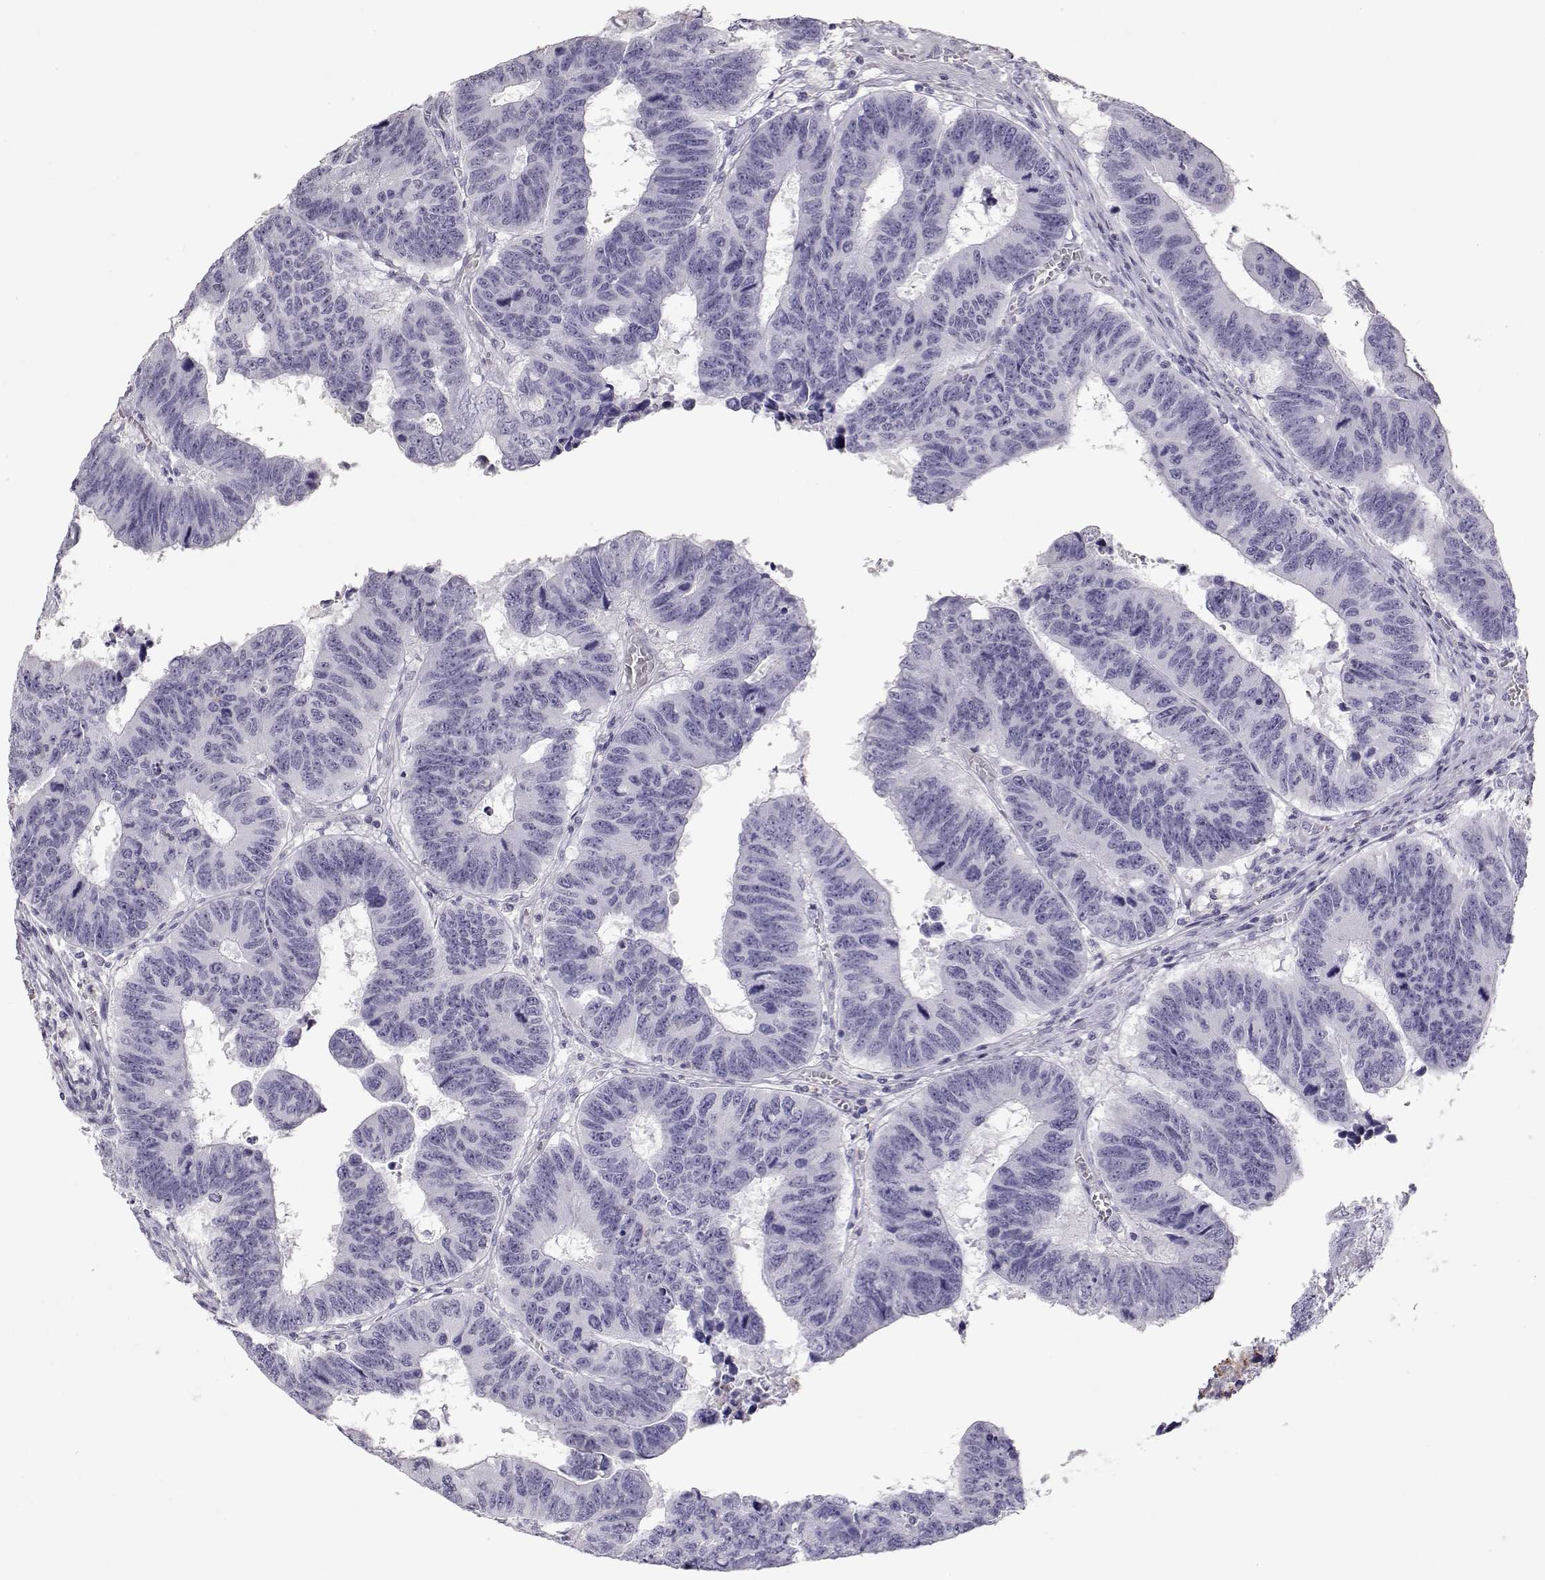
{"staining": {"intensity": "negative", "quantity": "none", "location": "none"}, "tissue": "colorectal cancer", "cell_type": "Tumor cells", "image_type": "cancer", "snomed": [{"axis": "morphology", "description": "Adenocarcinoma, NOS"}, {"axis": "topography", "description": "Appendix"}, {"axis": "topography", "description": "Colon"}, {"axis": "topography", "description": "Cecum"}, {"axis": "topography", "description": "Colon asc"}], "caption": "Immunohistochemical staining of human adenocarcinoma (colorectal) reveals no significant staining in tumor cells.", "gene": "MIP", "patient": {"sex": "female", "age": 85}}